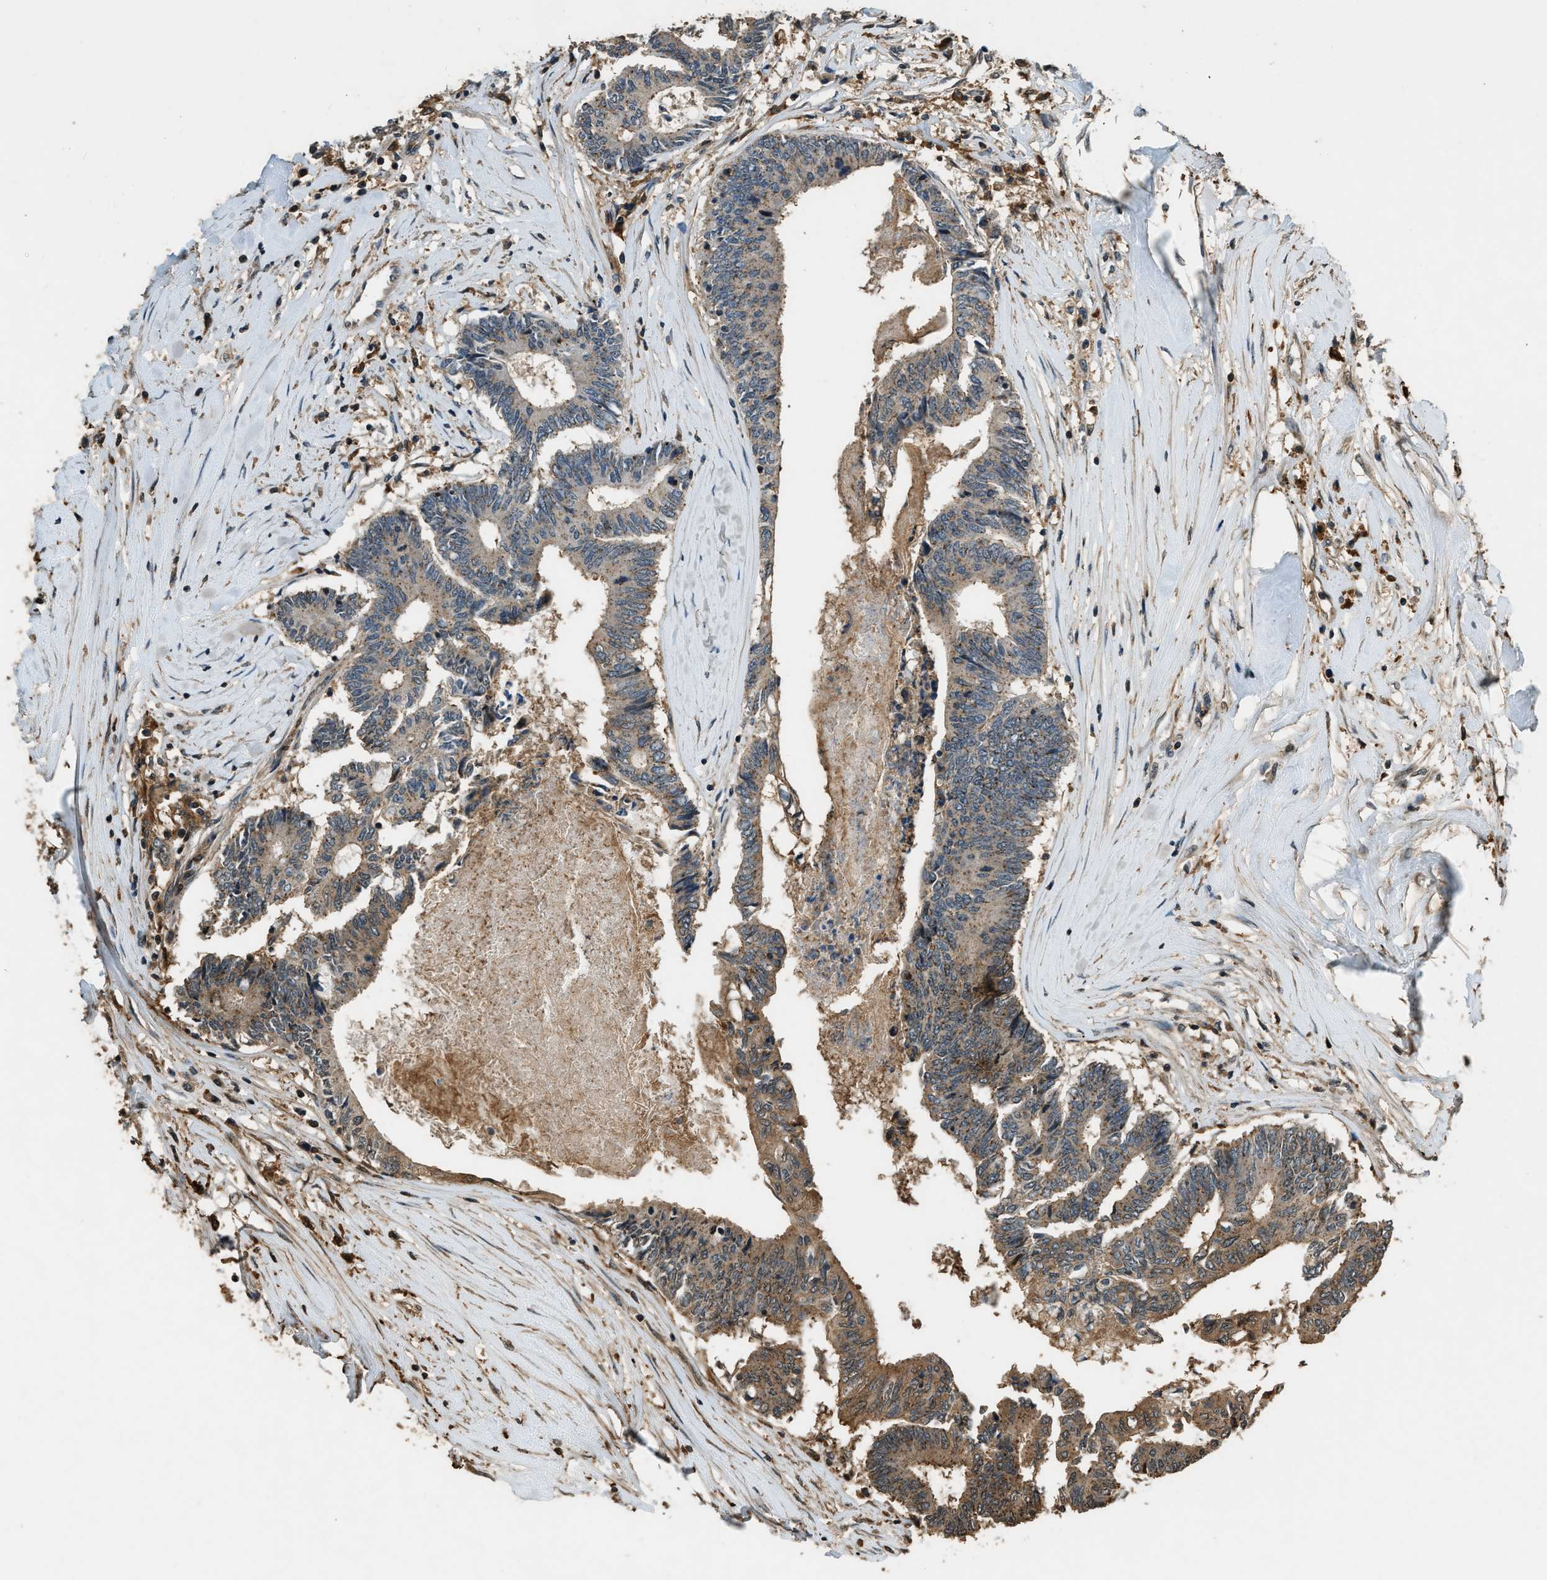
{"staining": {"intensity": "moderate", "quantity": "<25%", "location": "cytoplasmic/membranous"}, "tissue": "colorectal cancer", "cell_type": "Tumor cells", "image_type": "cancer", "snomed": [{"axis": "morphology", "description": "Adenocarcinoma, NOS"}, {"axis": "topography", "description": "Rectum"}], "caption": "Immunohistochemical staining of adenocarcinoma (colorectal) exhibits low levels of moderate cytoplasmic/membranous expression in about <25% of tumor cells. (DAB IHC with brightfield microscopy, high magnification).", "gene": "RAP2A", "patient": {"sex": "male", "age": 63}}